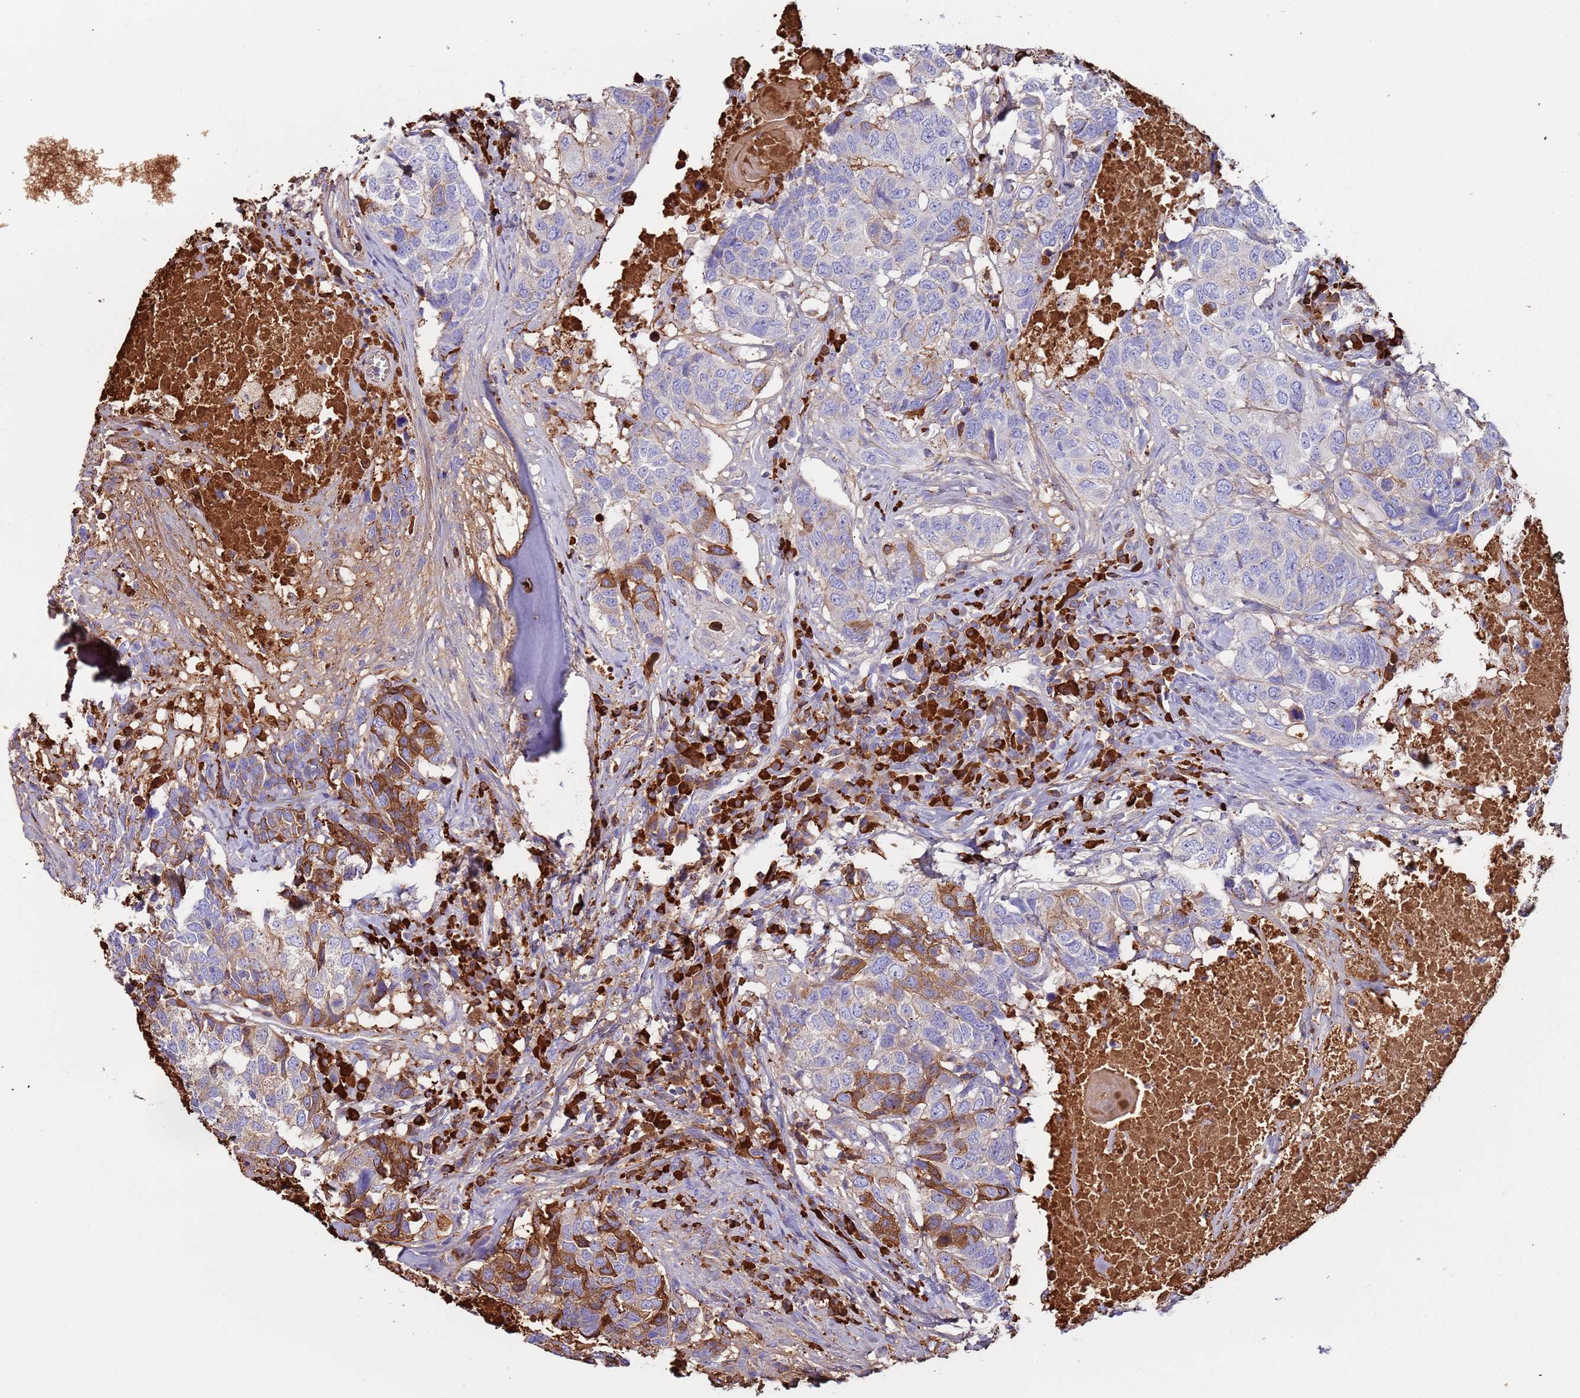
{"staining": {"intensity": "moderate", "quantity": "<25%", "location": "cytoplasmic/membranous"}, "tissue": "head and neck cancer", "cell_type": "Tumor cells", "image_type": "cancer", "snomed": [{"axis": "morphology", "description": "Squamous cell carcinoma, NOS"}, {"axis": "topography", "description": "Head-Neck"}], "caption": "Tumor cells reveal moderate cytoplasmic/membranous positivity in approximately <25% of cells in head and neck cancer.", "gene": "CYSLTR2", "patient": {"sex": "male", "age": 66}}